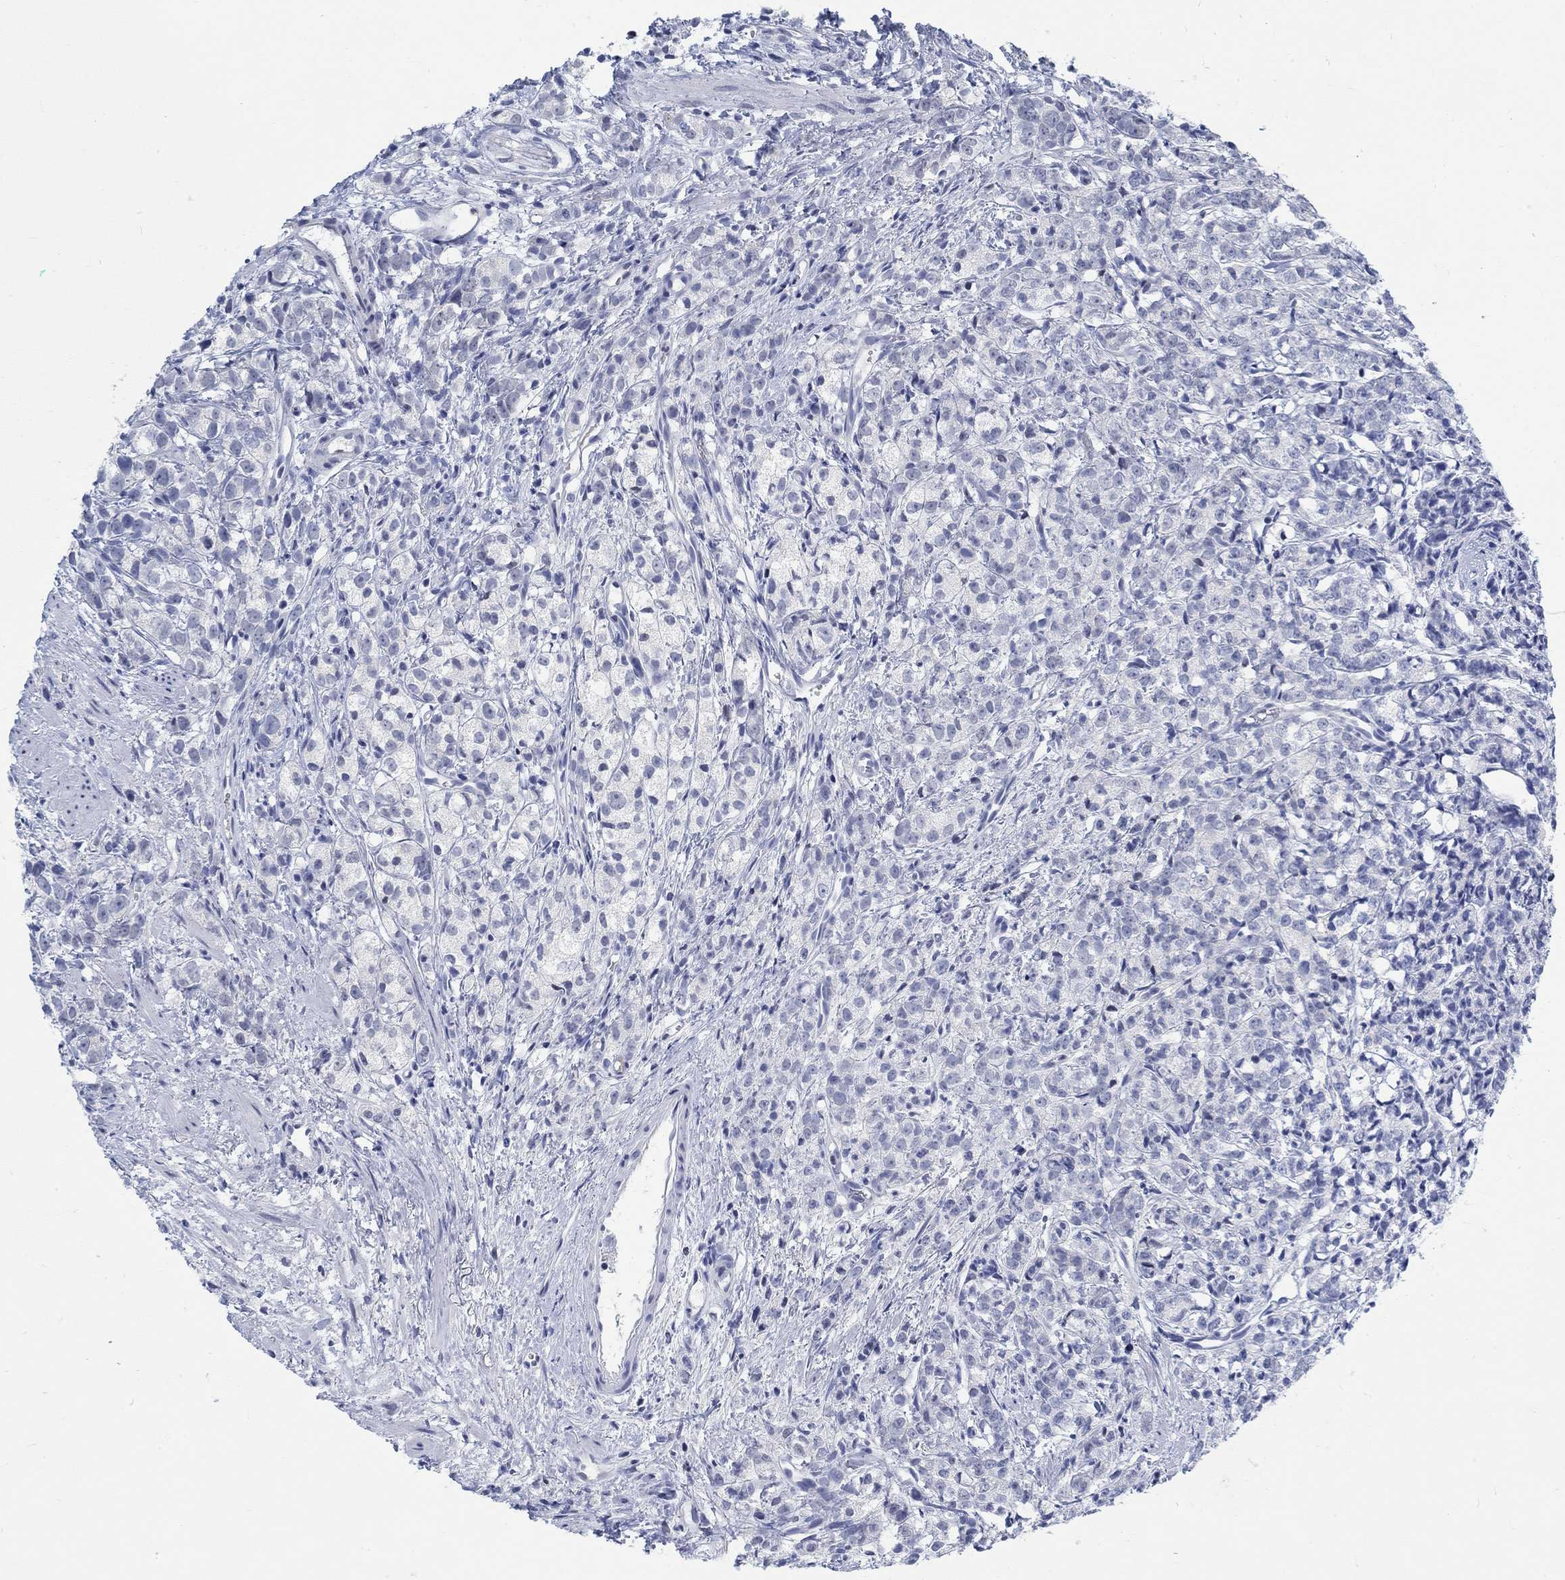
{"staining": {"intensity": "negative", "quantity": "none", "location": "none"}, "tissue": "prostate cancer", "cell_type": "Tumor cells", "image_type": "cancer", "snomed": [{"axis": "morphology", "description": "Adenocarcinoma, High grade"}, {"axis": "topography", "description": "Prostate"}], "caption": "DAB (3,3'-diaminobenzidine) immunohistochemical staining of human prostate cancer reveals no significant expression in tumor cells. (Stains: DAB immunohistochemistry with hematoxylin counter stain, Microscopy: brightfield microscopy at high magnification).", "gene": "KCNH8", "patient": {"sex": "male", "age": 53}}